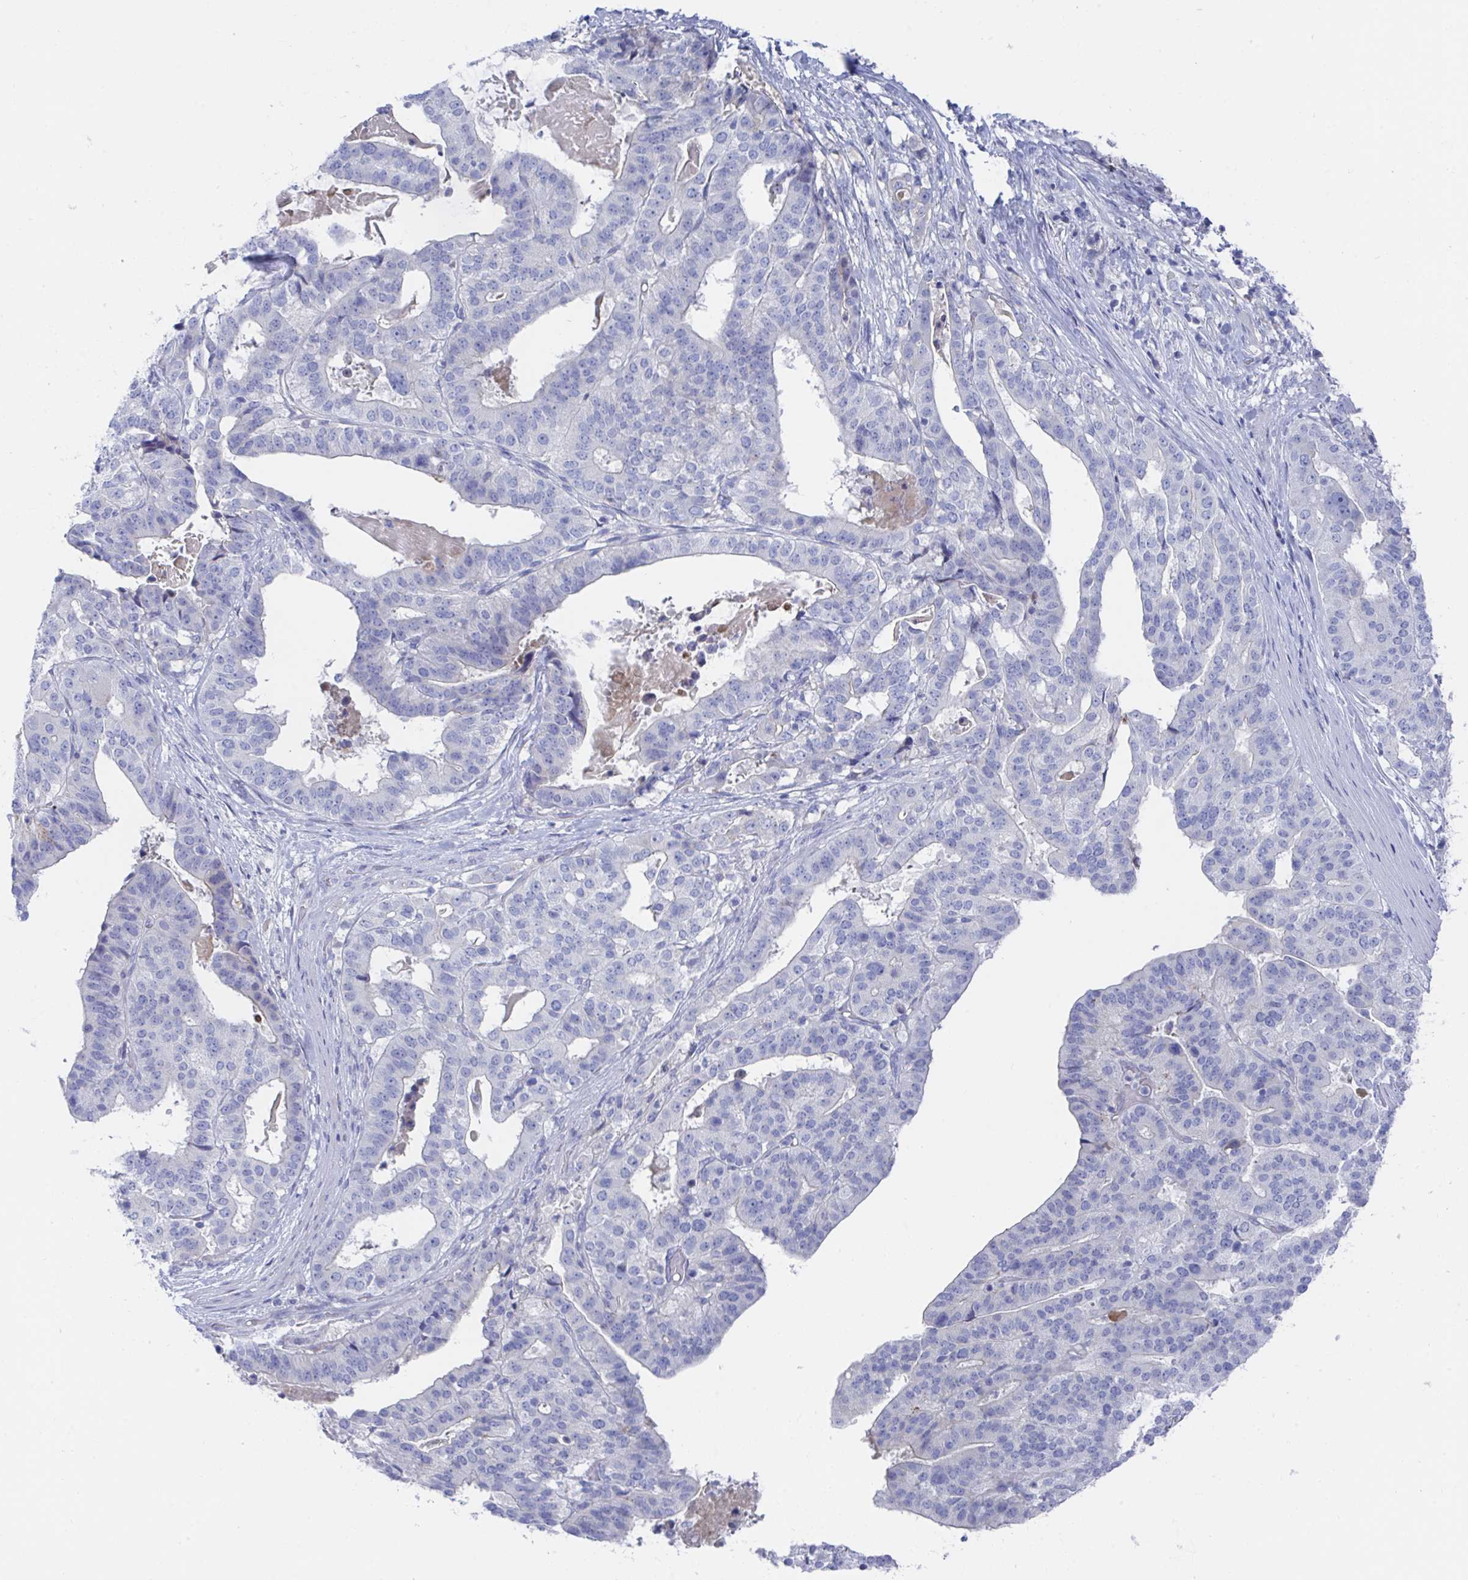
{"staining": {"intensity": "negative", "quantity": "none", "location": "none"}, "tissue": "stomach cancer", "cell_type": "Tumor cells", "image_type": "cancer", "snomed": [{"axis": "morphology", "description": "Adenocarcinoma, NOS"}, {"axis": "topography", "description": "Stomach"}], "caption": "IHC of human adenocarcinoma (stomach) shows no positivity in tumor cells. The staining was performed using DAB to visualize the protein expression in brown, while the nuclei were stained in blue with hematoxylin (Magnification: 20x).", "gene": "TNFAIP6", "patient": {"sex": "male", "age": 48}}